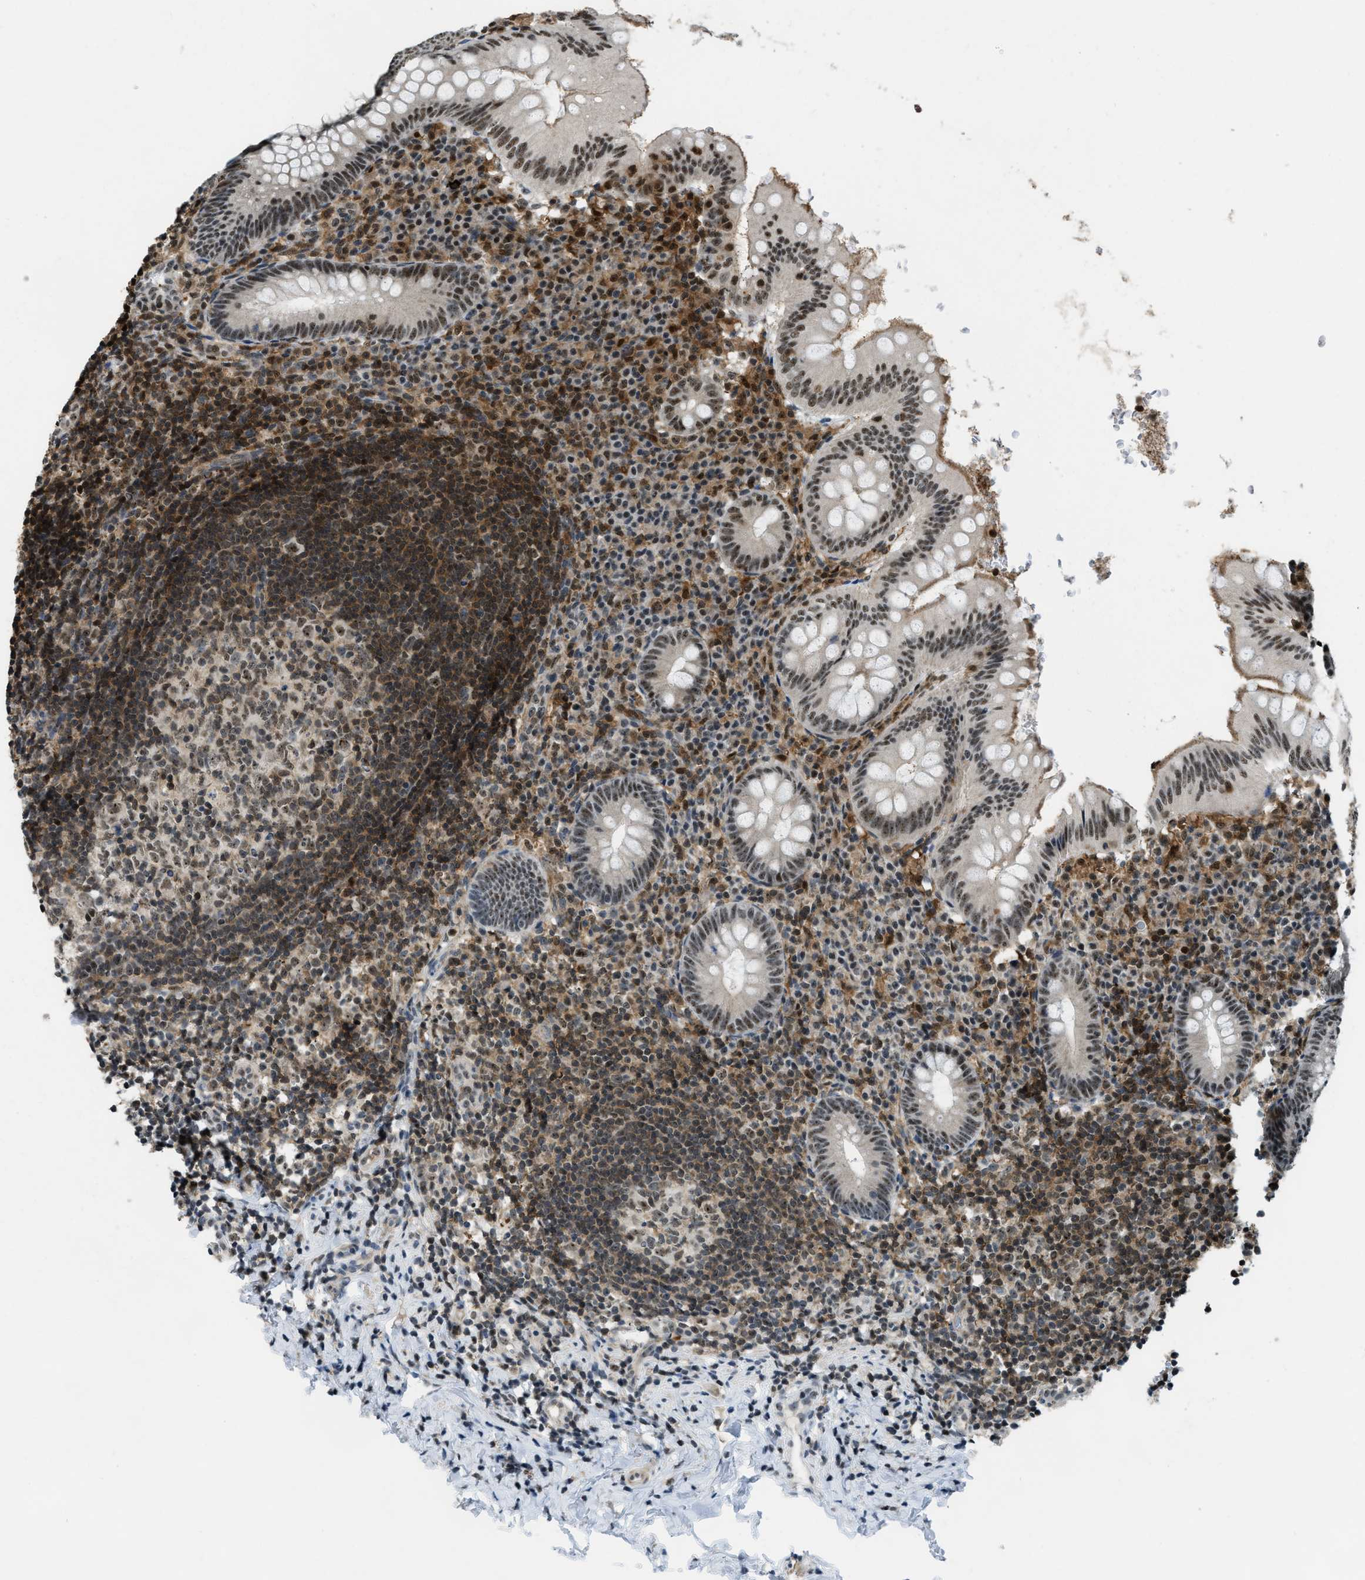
{"staining": {"intensity": "moderate", "quantity": "25%-75%", "location": "nuclear"}, "tissue": "appendix", "cell_type": "Glandular cells", "image_type": "normal", "snomed": [{"axis": "morphology", "description": "Normal tissue, NOS"}, {"axis": "topography", "description": "Appendix"}], "caption": "Normal appendix was stained to show a protein in brown. There is medium levels of moderate nuclear expression in approximately 25%-75% of glandular cells.", "gene": "E2F1", "patient": {"sex": "male", "age": 8}}